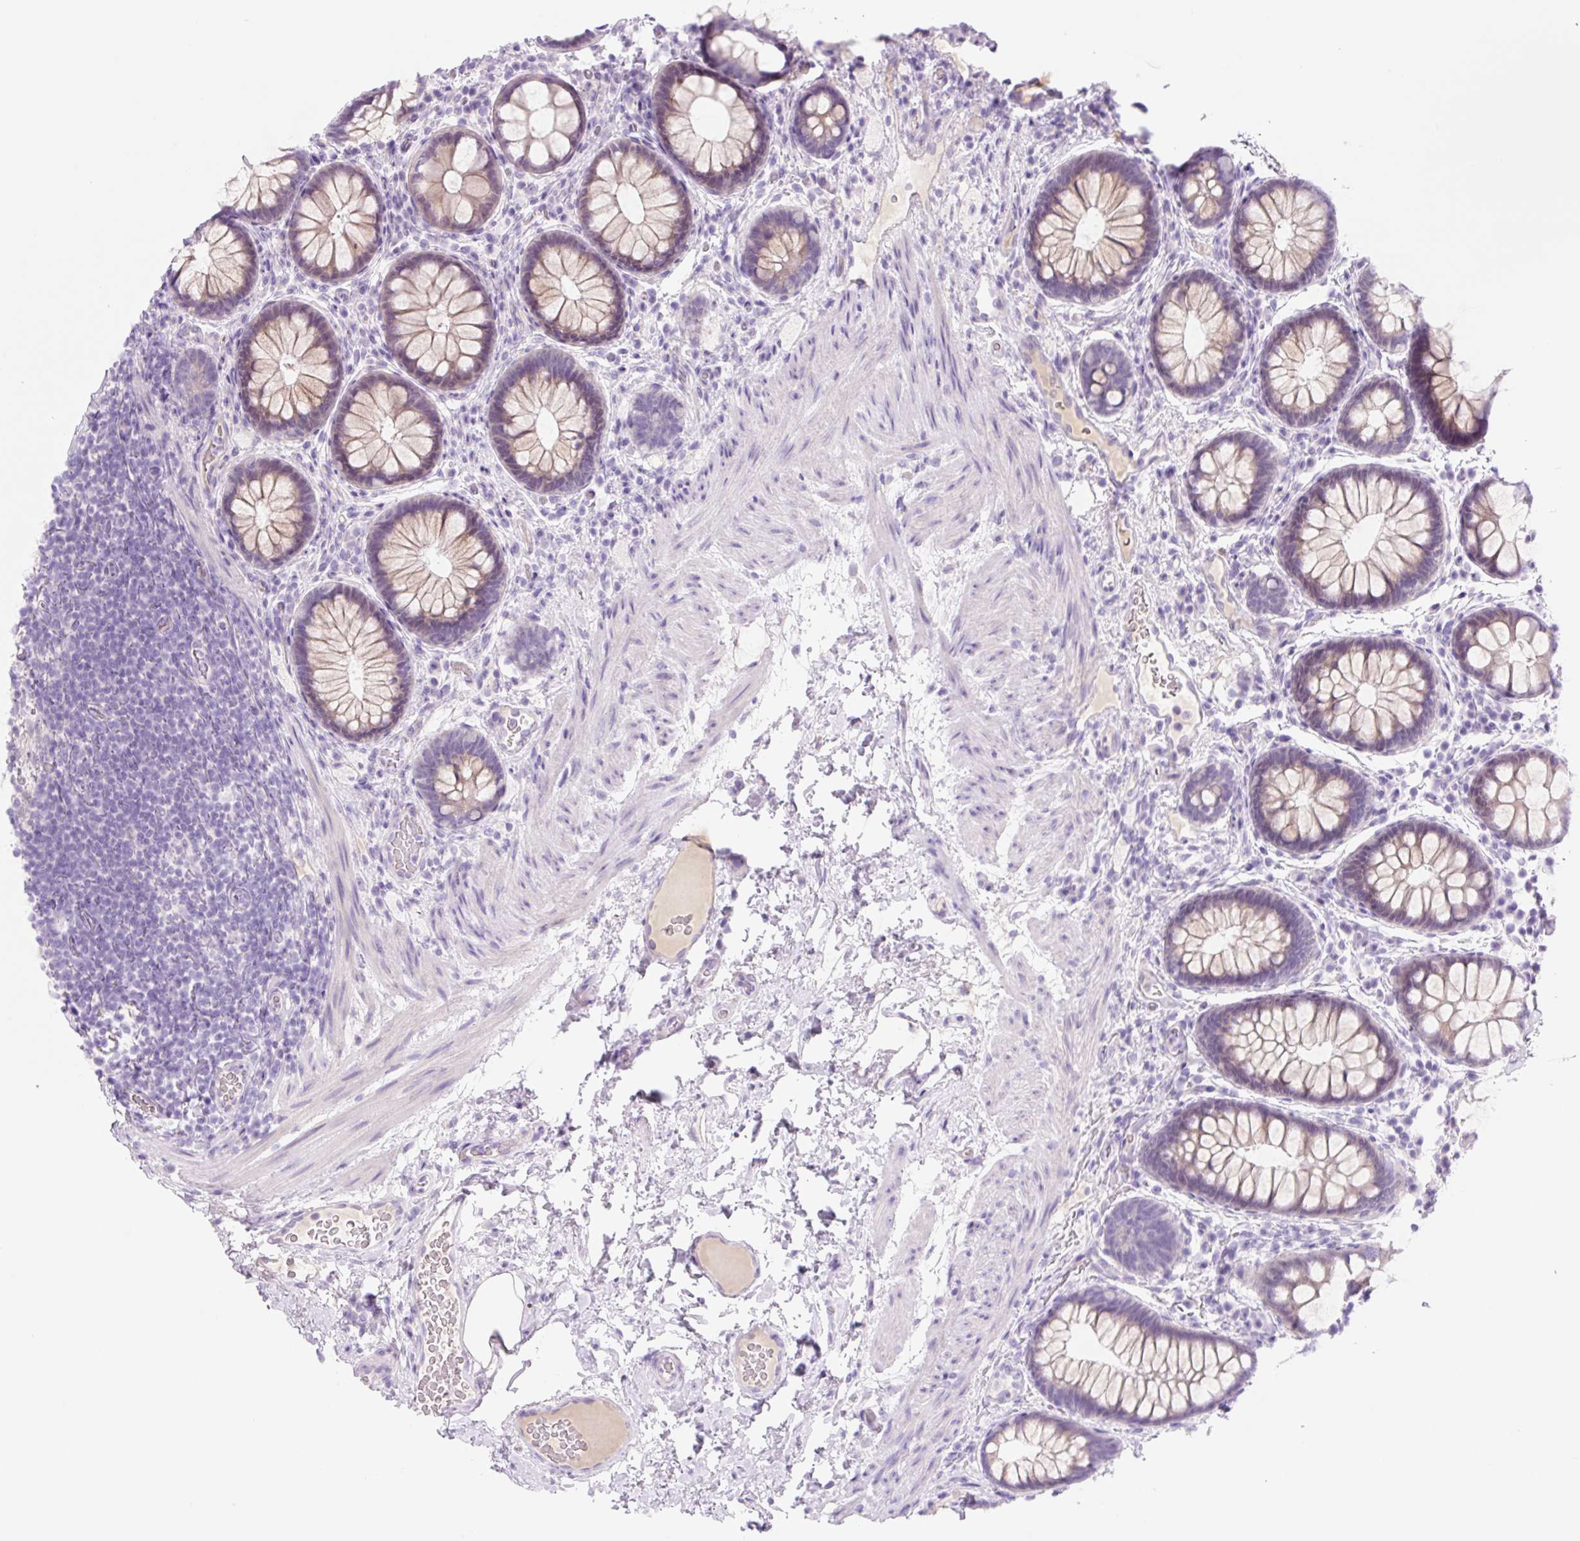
{"staining": {"intensity": "weak", "quantity": "25%-75%", "location": "cytoplasmic/membranous"}, "tissue": "rectum", "cell_type": "Glandular cells", "image_type": "normal", "snomed": [{"axis": "morphology", "description": "Normal tissue, NOS"}, {"axis": "topography", "description": "Rectum"}], "caption": "This histopathology image reveals immunohistochemistry (IHC) staining of benign human rectum, with low weak cytoplasmic/membranous staining in approximately 25%-75% of glandular cells.", "gene": "ZNF121", "patient": {"sex": "female", "age": 69}}